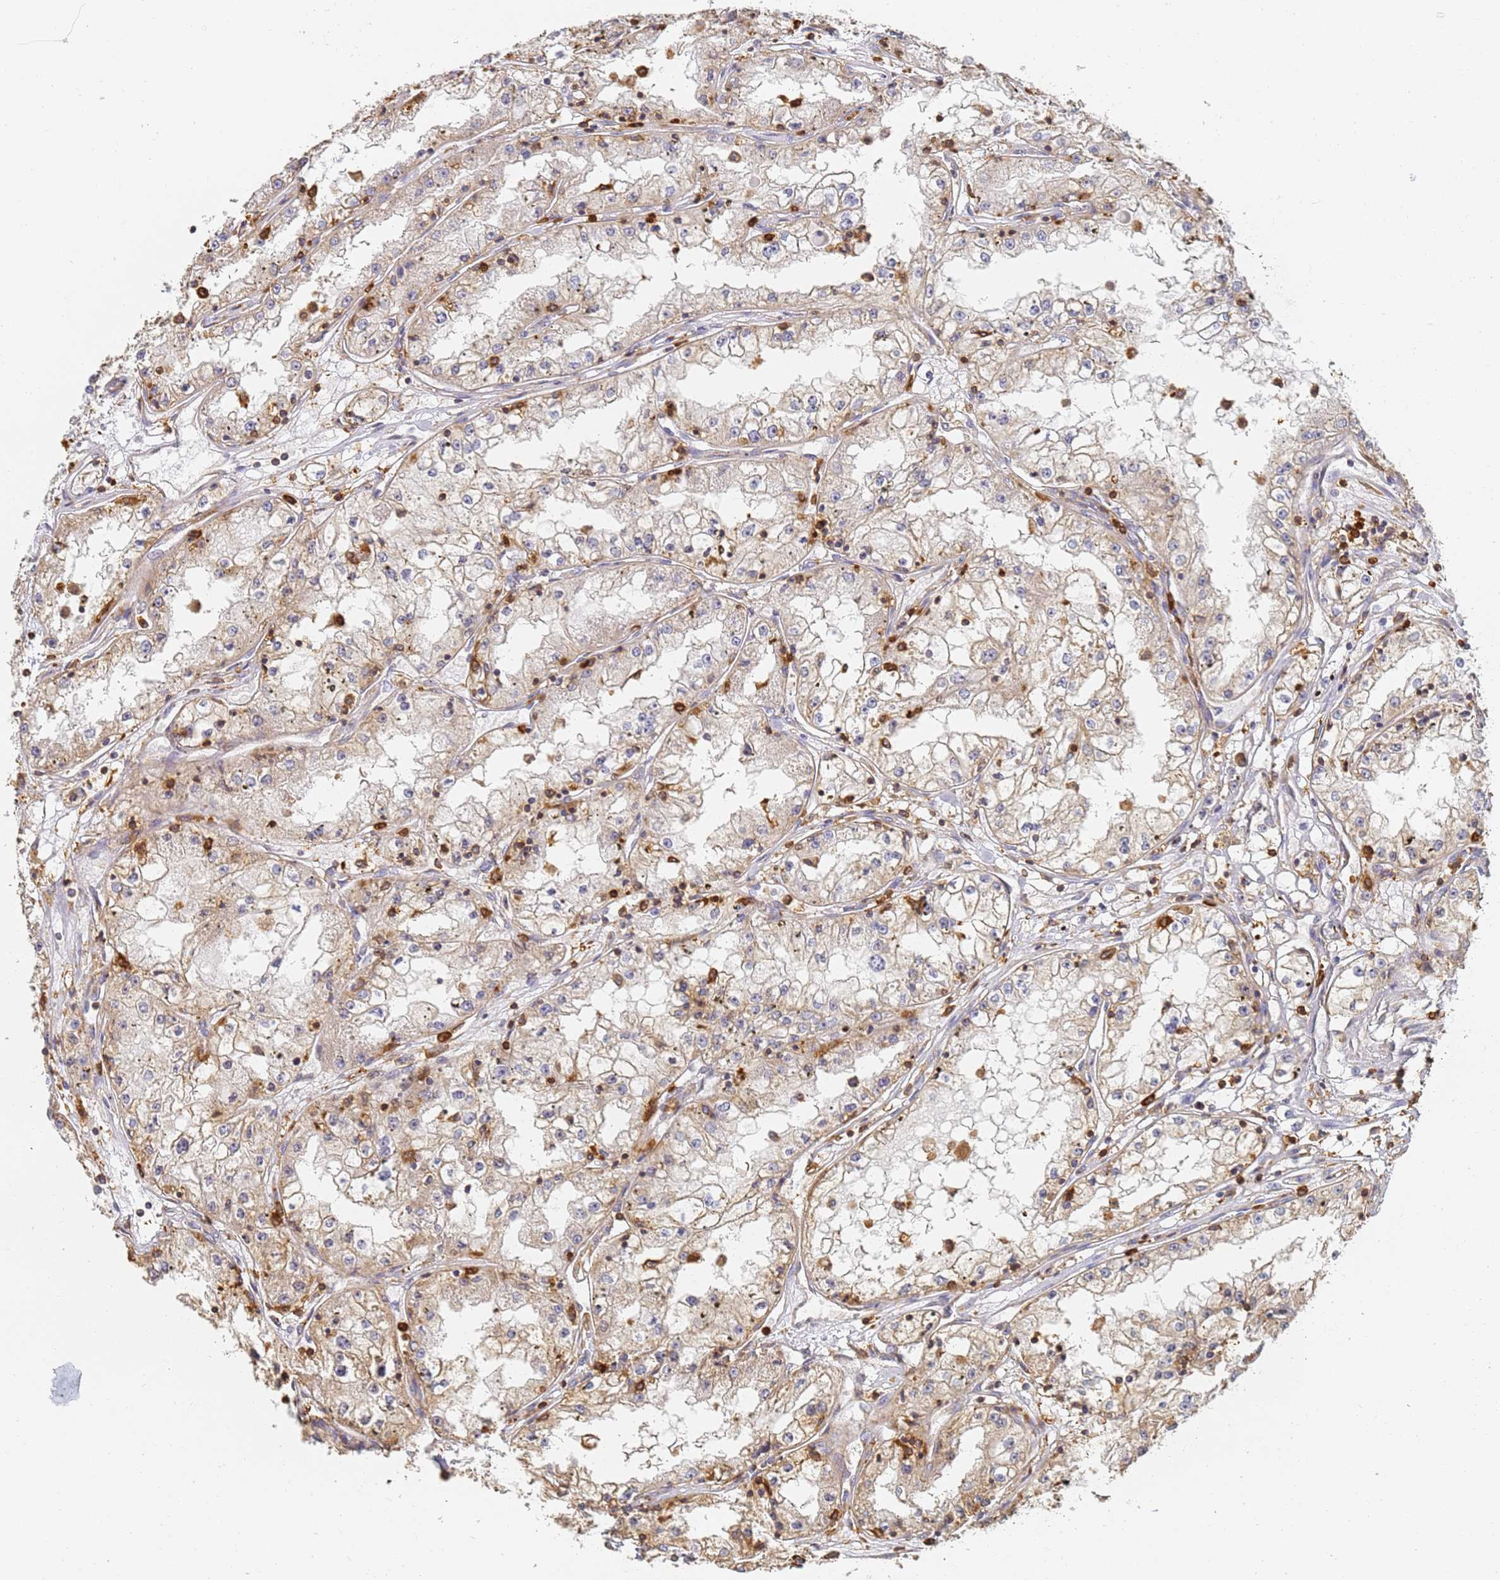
{"staining": {"intensity": "weak", "quantity": ">75%", "location": "cytoplasmic/membranous"}, "tissue": "renal cancer", "cell_type": "Tumor cells", "image_type": "cancer", "snomed": [{"axis": "morphology", "description": "Adenocarcinoma, NOS"}, {"axis": "topography", "description": "Kidney"}], "caption": "Immunohistochemistry (DAB (3,3'-diaminobenzidine)) staining of human renal cancer reveals weak cytoplasmic/membranous protein staining in about >75% of tumor cells. The staining is performed using DAB (3,3'-diaminobenzidine) brown chromogen to label protein expression. The nuclei are counter-stained blue using hematoxylin.", "gene": "BIN2", "patient": {"sex": "male", "age": 56}}